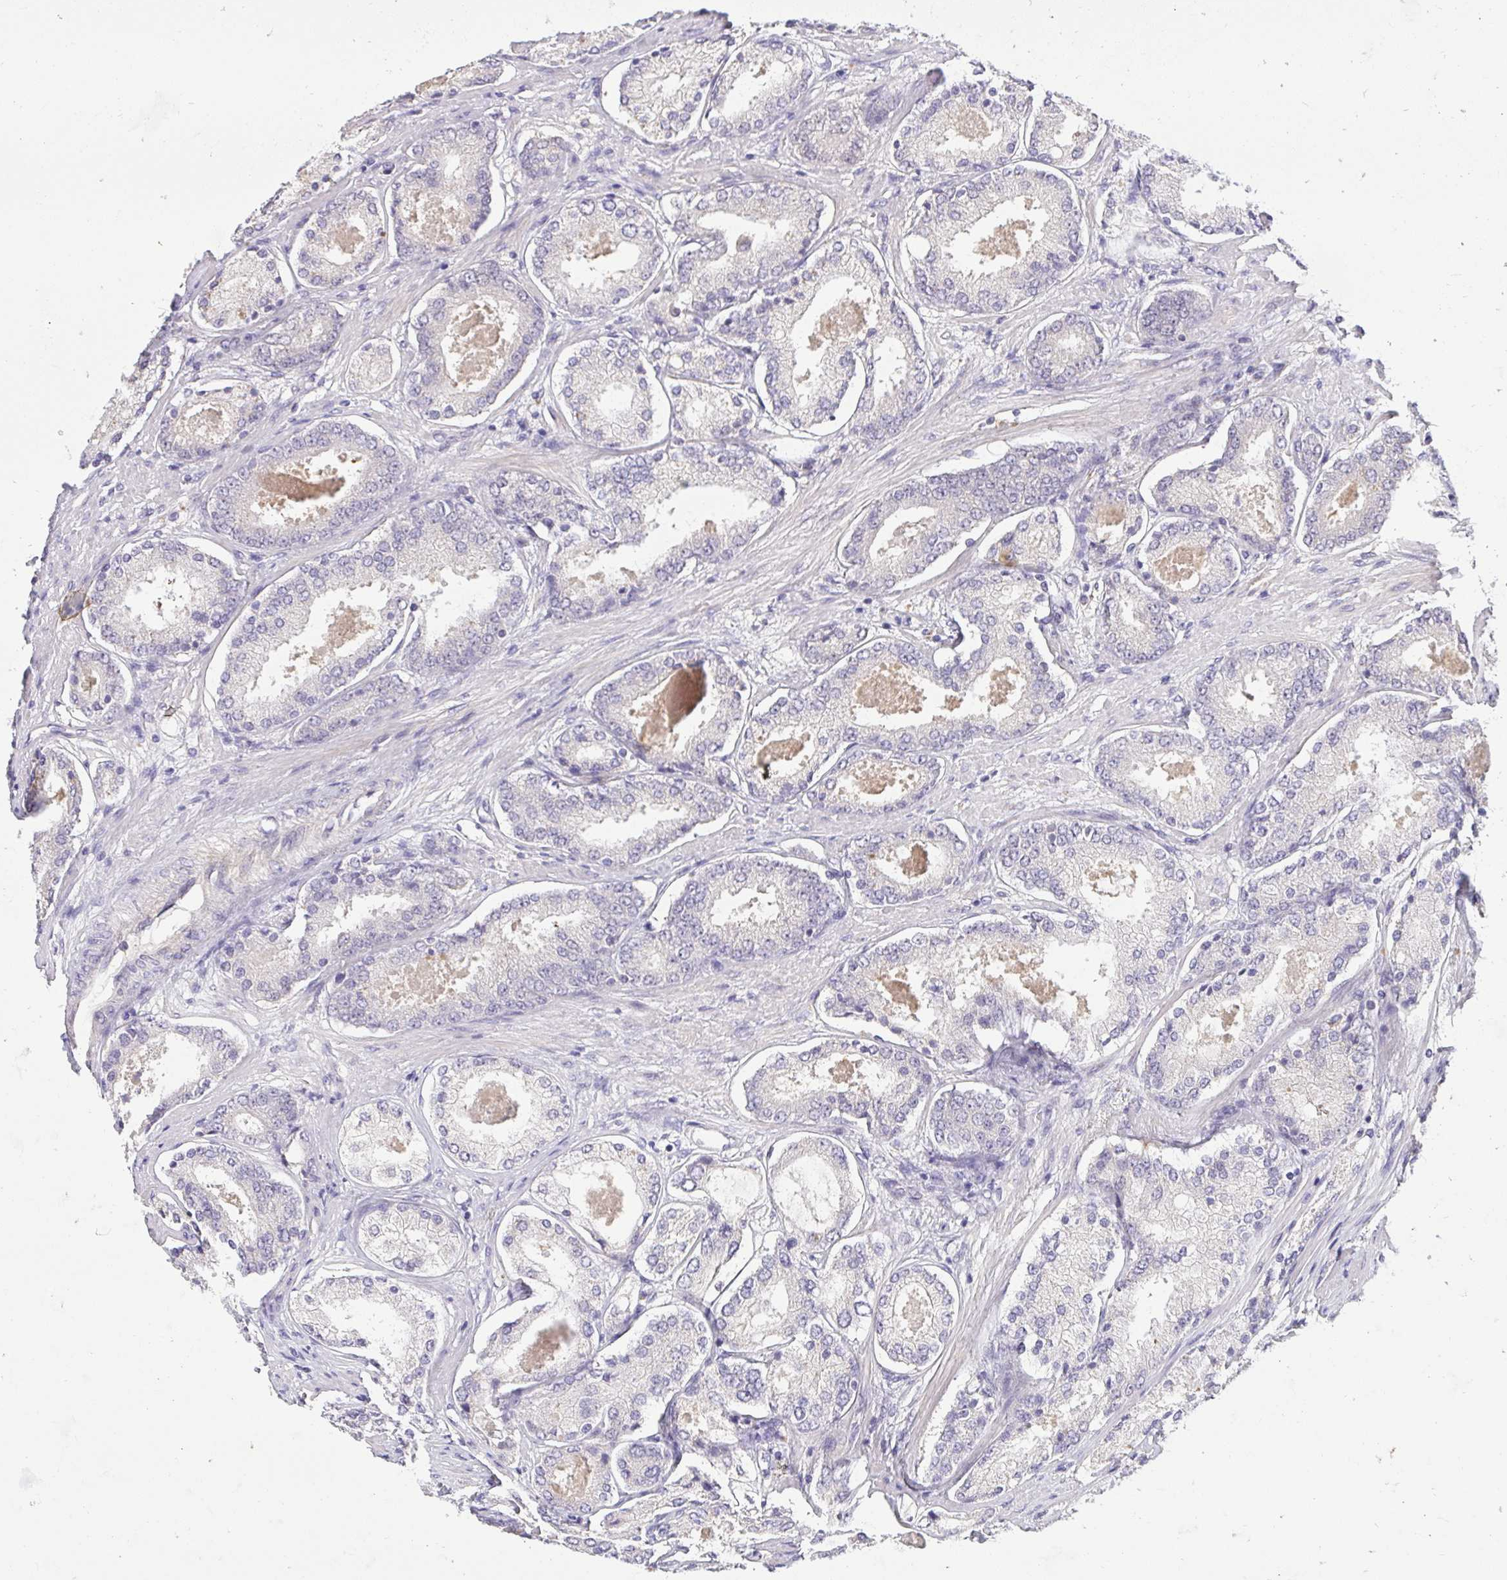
{"staining": {"intensity": "negative", "quantity": "none", "location": "none"}, "tissue": "prostate cancer", "cell_type": "Tumor cells", "image_type": "cancer", "snomed": [{"axis": "morphology", "description": "Adenocarcinoma, Low grade"}, {"axis": "topography", "description": "Prostate"}], "caption": "IHC of adenocarcinoma (low-grade) (prostate) reveals no expression in tumor cells.", "gene": "C19orf54", "patient": {"sex": "male", "age": 68}}